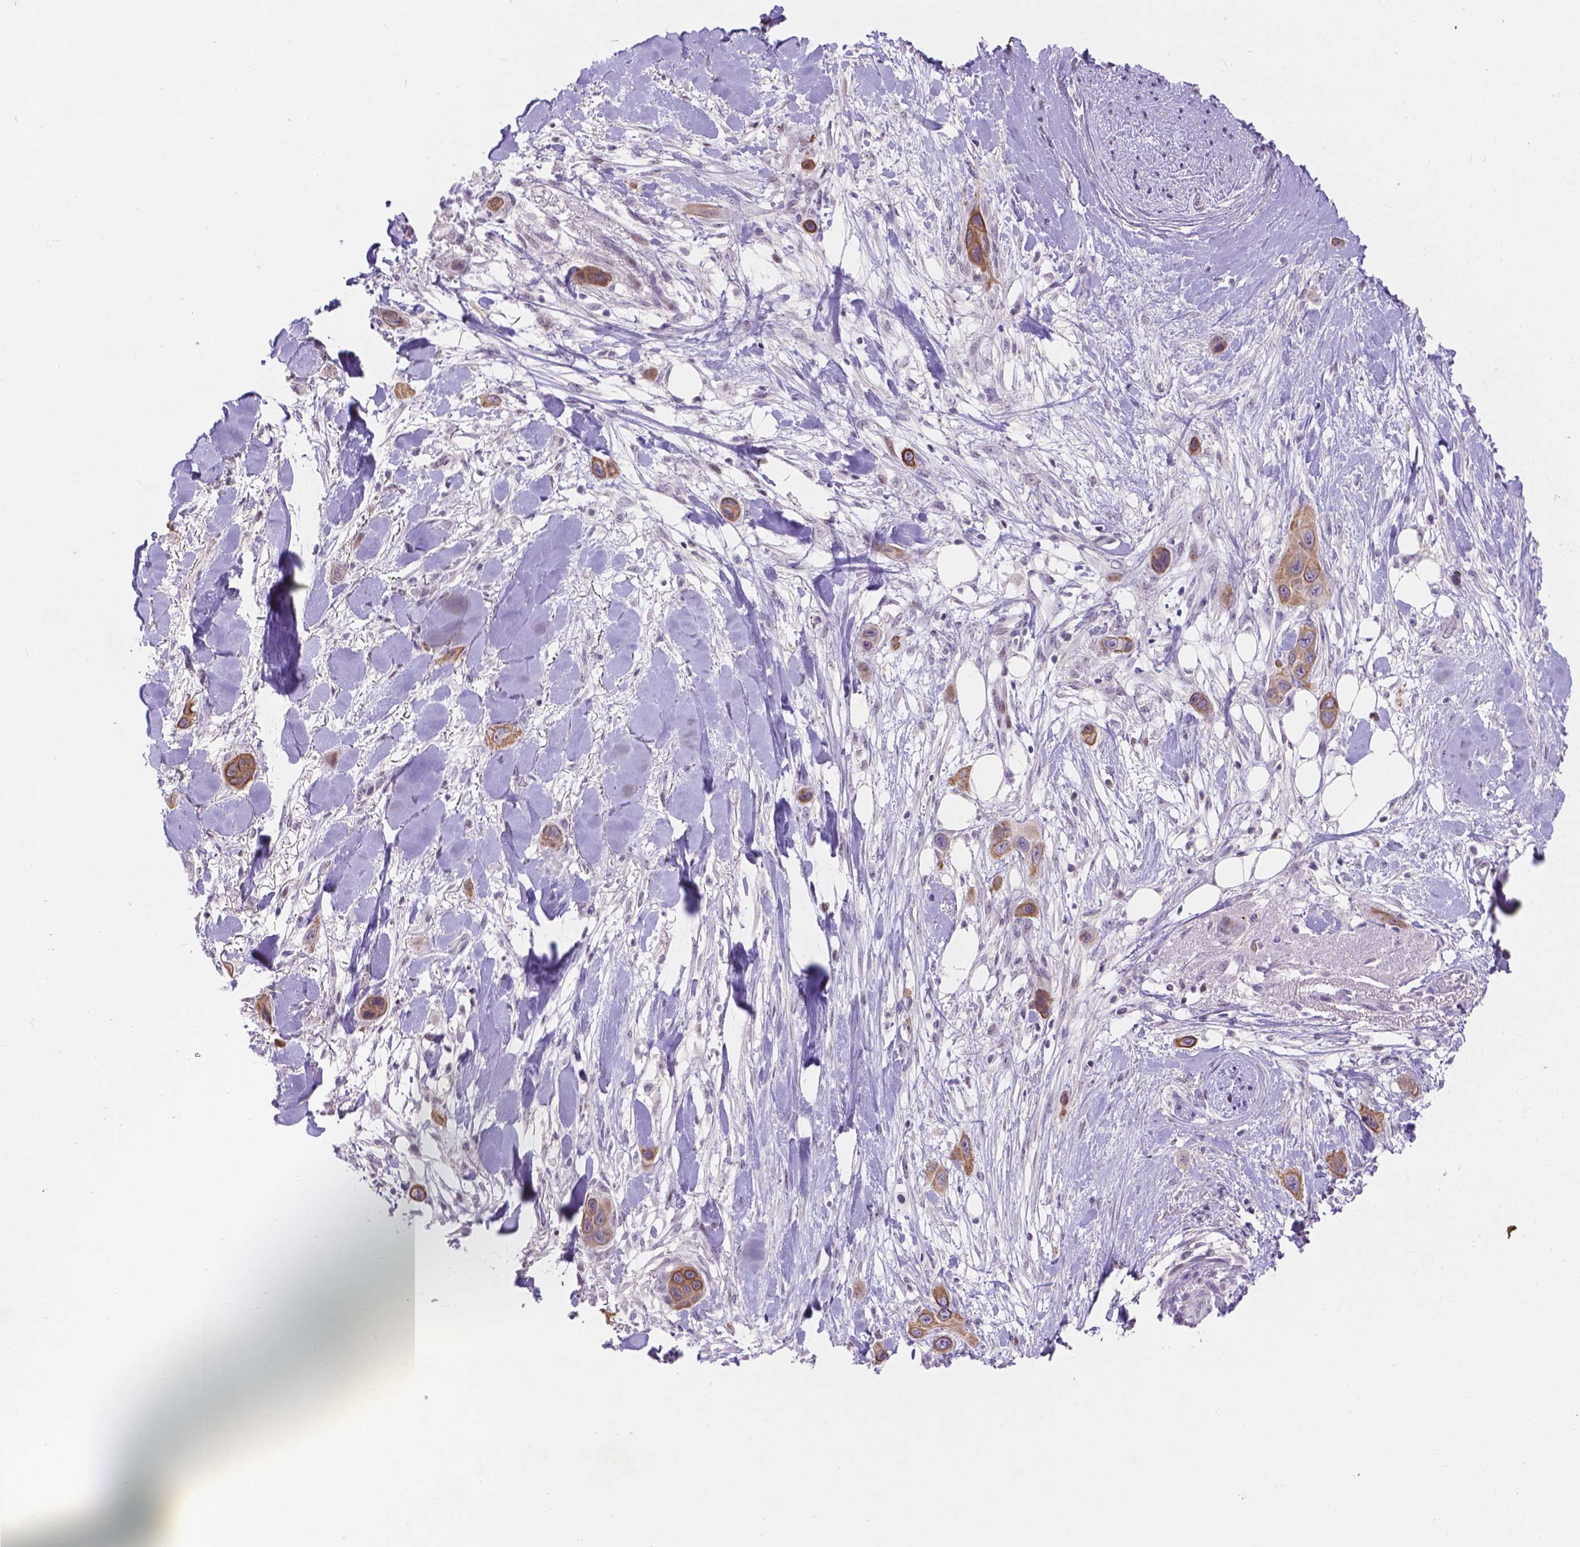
{"staining": {"intensity": "moderate", "quantity": ">75%", "location": "cytoplasmic/membranous"}, "tissue": "skin cancer", "cell_type": "Tumor cells", "image_type": "cancer", "snomed": [{"axis": "morphology", "description": "Squamous cell carcinoma, NOS"}, {"axis": "topography", "description": "Skin"}], "caption": "A photomicrograph showing moderate cytoplasmic/membranous expression in about >75% of tumor cells in skin squamous cell carcinoma, as visualized by brown immunohistochemical staining.", "gene": "DMWD", "patient": {"sex": "male", "age": 79}}